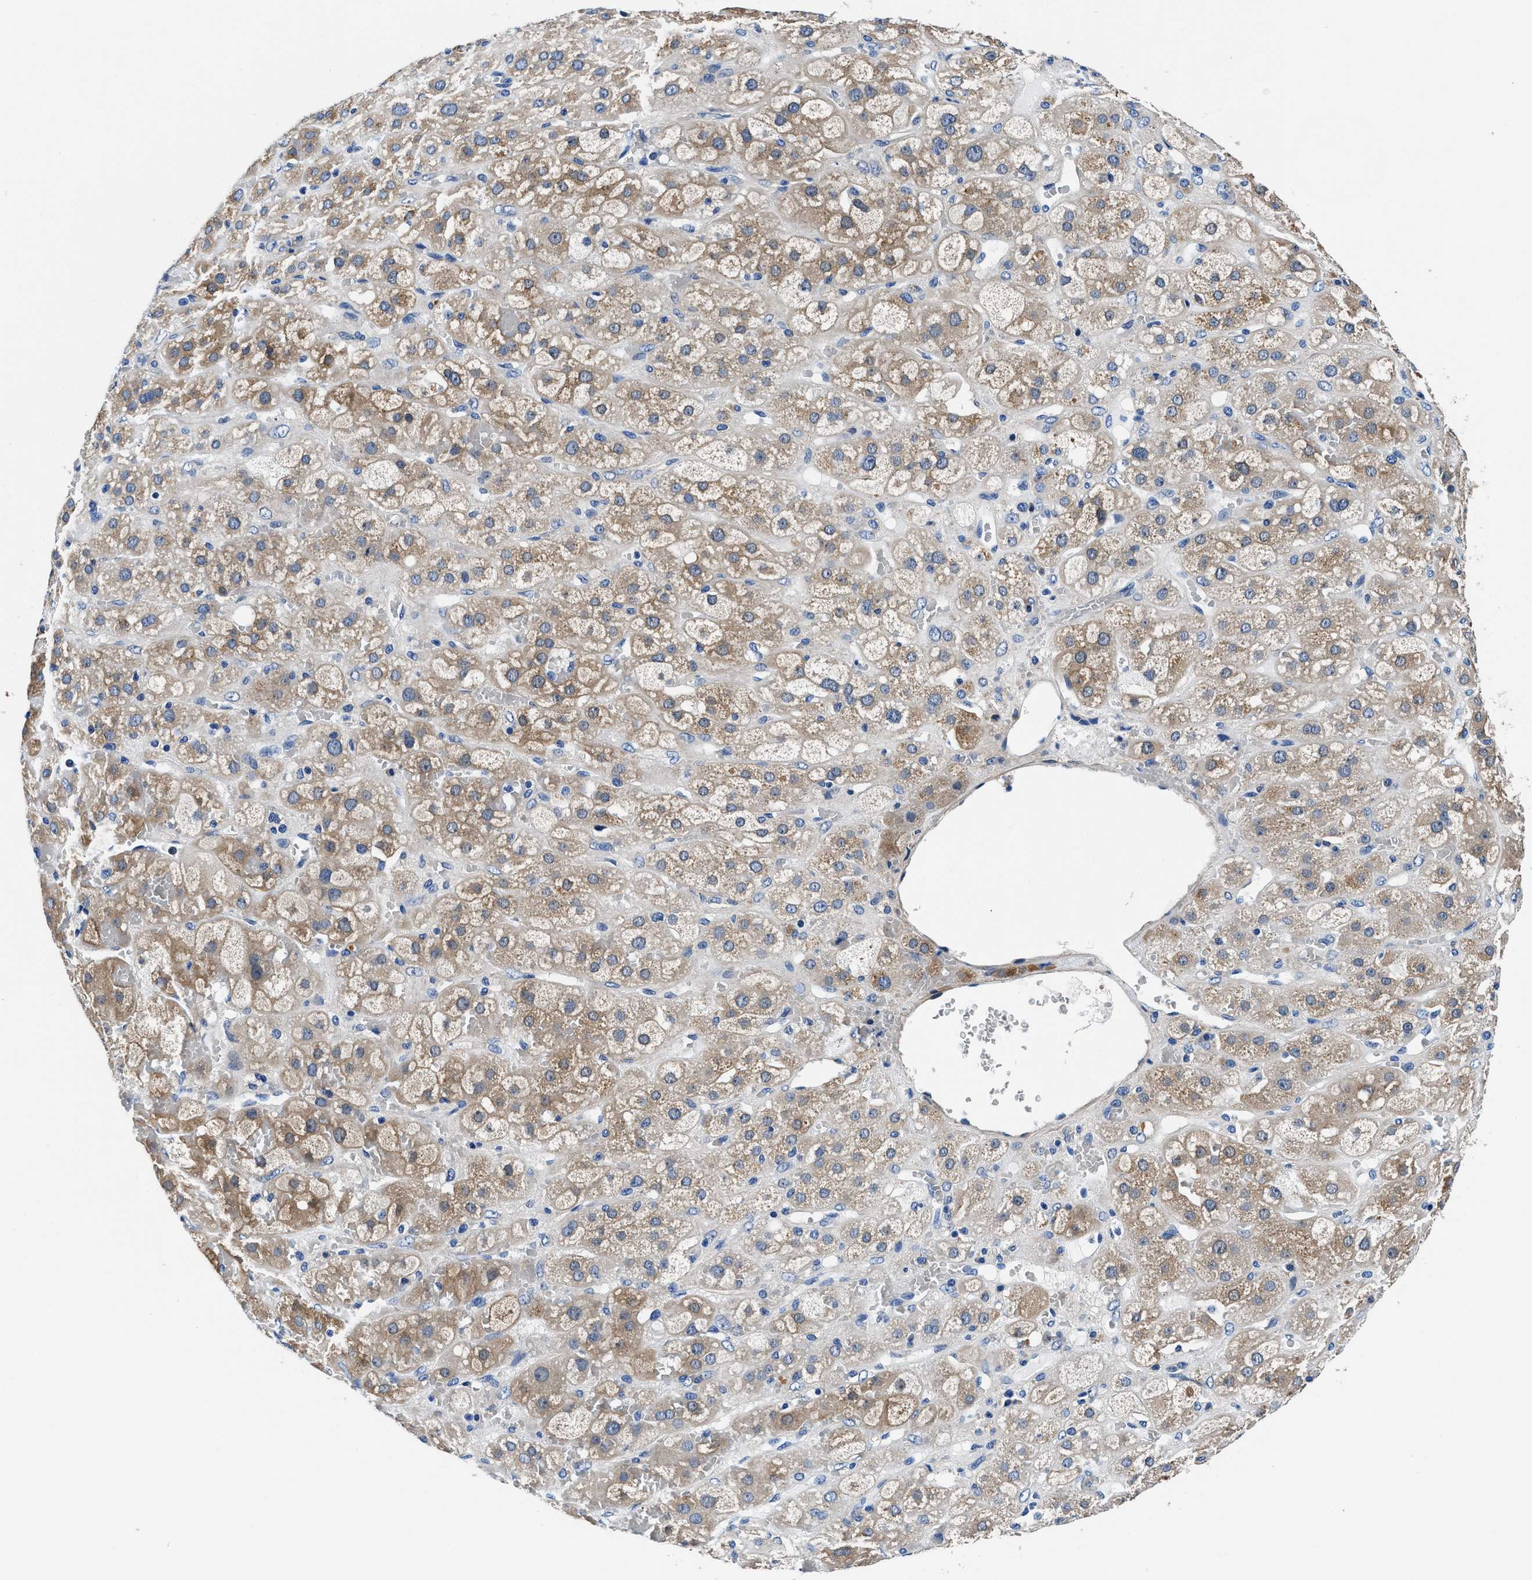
{"staining": {"intensity": "moderate", "quantity": "25%-75%", "location": "cytoplasmic/membranous"}, "tissue": "adrenal gland", "cell_type": "Glandular cells", "image_type": "normal", "snomed": [{"axis": "morphology", "description": "Normal tissue, NOS"}, {"axis": "topography", "description": "Adrenal gland"}], "caption": "The micrograph shows staining of normal adrenal gland, revealing moderate cytoplasmic/membranous protein staining (brown color) within glandular cells.", "gene": "NEU1", "patient": {"sex": "female", "age": 47}}